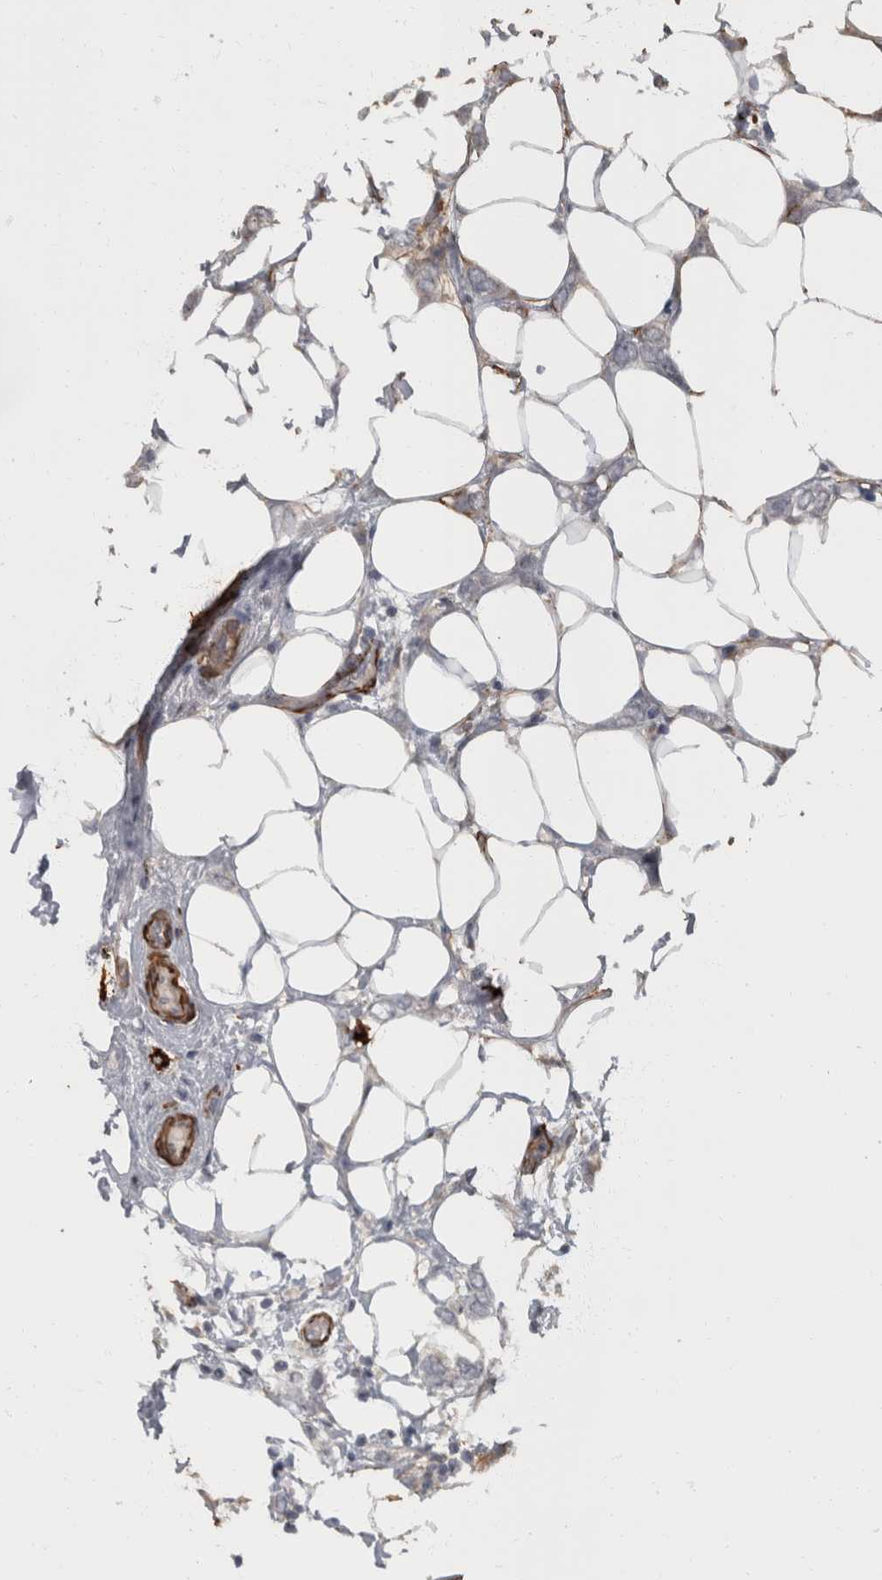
{"staining": {"intensity": "negative", "quantity": "none", "location": "none"}, "tissue": "breast cancer", "cell_type": "Tumor cells", "image_type": "cancer", "snomed": [{"axis": "morphology", "description": "Normal tissue, NOS"}, {"axis": "morphology", "description": "Lobular carcinoma"}, {"axis": "topography", "description": "Breast"}], "caption": "Micrograph shows no significant protein expression in tumor cells of breast cancer (lobular carcinoma).", "gene": "MASTL", "patient": {"sex": "female", "age": 47}}